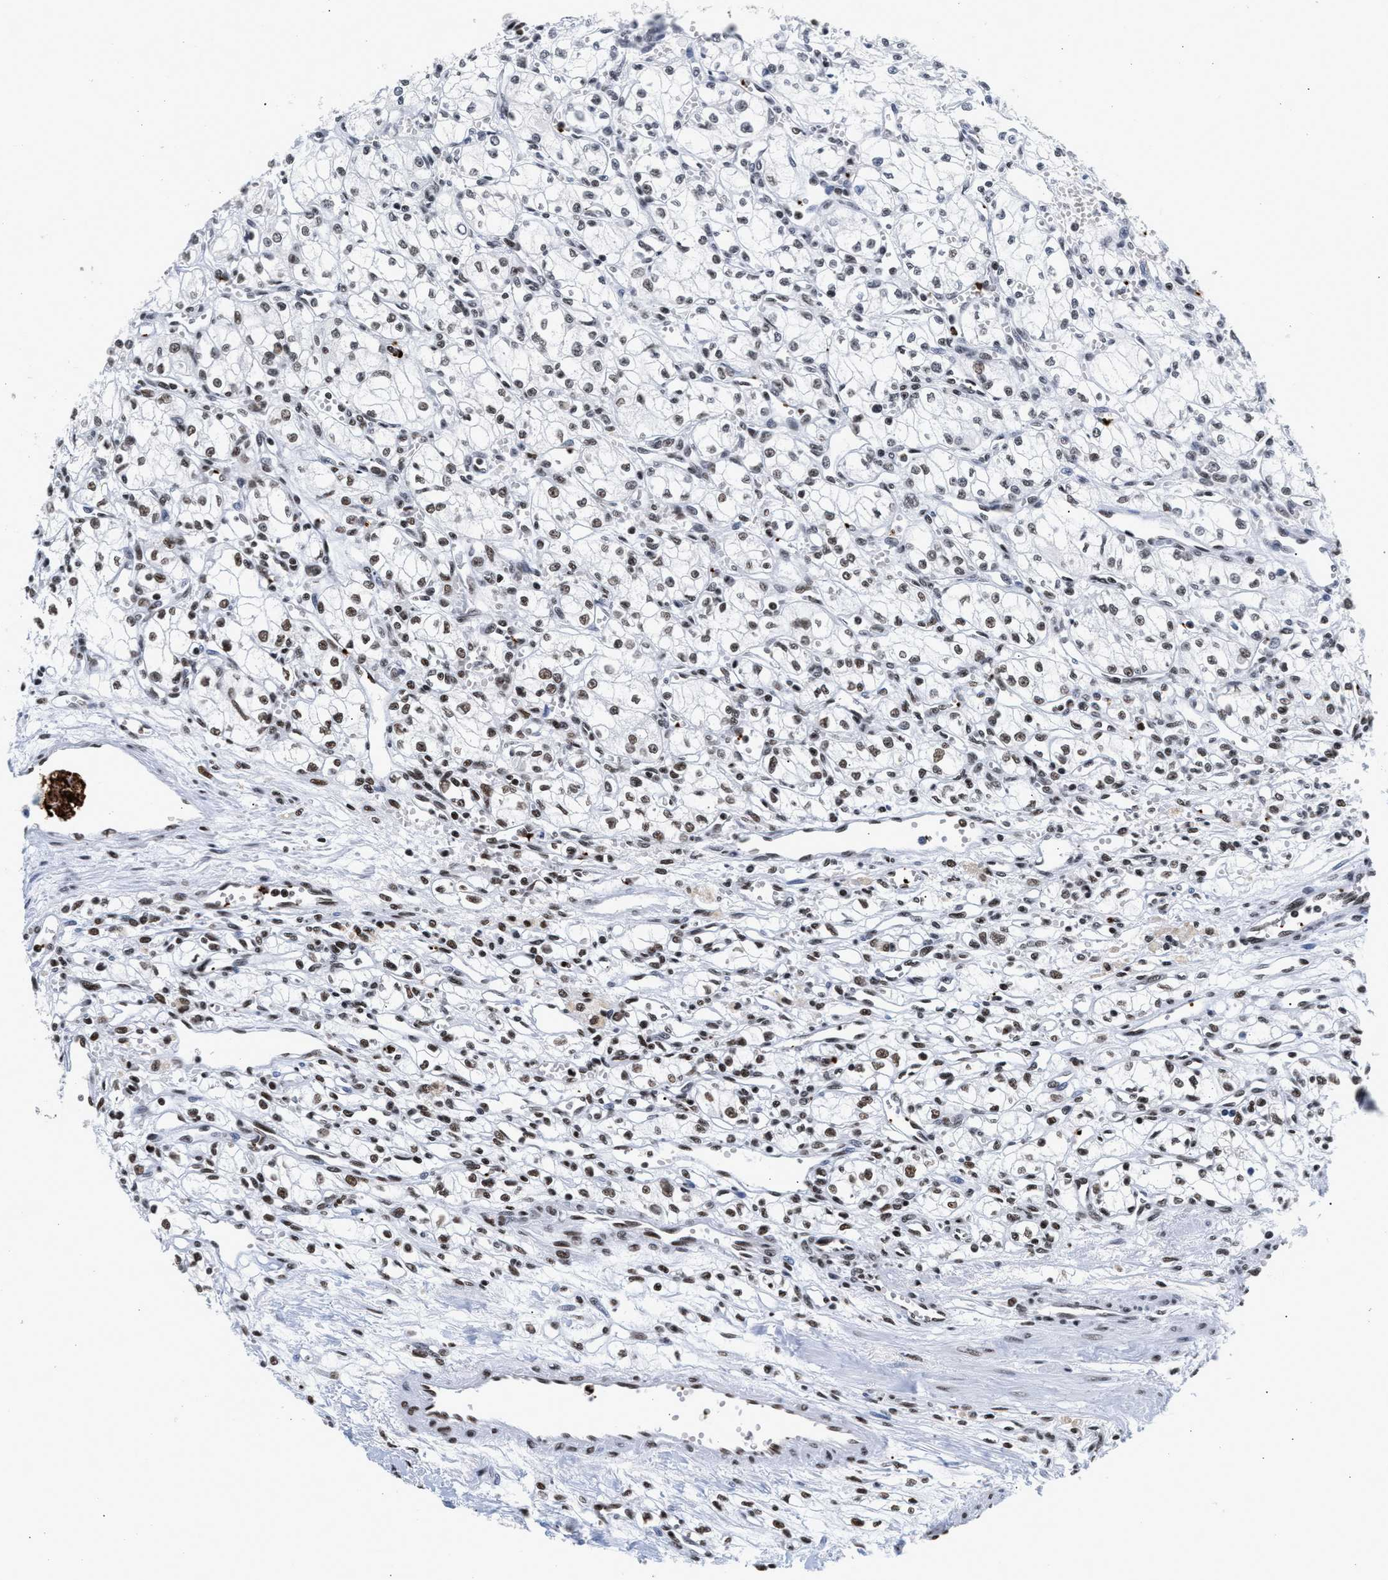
{"staining": {"intensity": "moderate", "quantity": "<25%", "location": "nuclear"}, "tissue": "renal cancer", "cell_type": "Tumor cells", "image_type": "cancer", "snomed": [{"axis": "morphology", "description": "Normal tissue, NOS"}, {"axis": "morphology", "description": "Adenocarcinoma, NOS"}, {"axis": "topography", "description": "Kidney"}], "caption": "Renal cancer (adenocarcinoma) was stained to show a protein in brown. There is low levels of moderate nuclear positivity in about <25% of tumor cells.", "gene": "RAD21", "patient": {"sex": "male", "age": 59}}